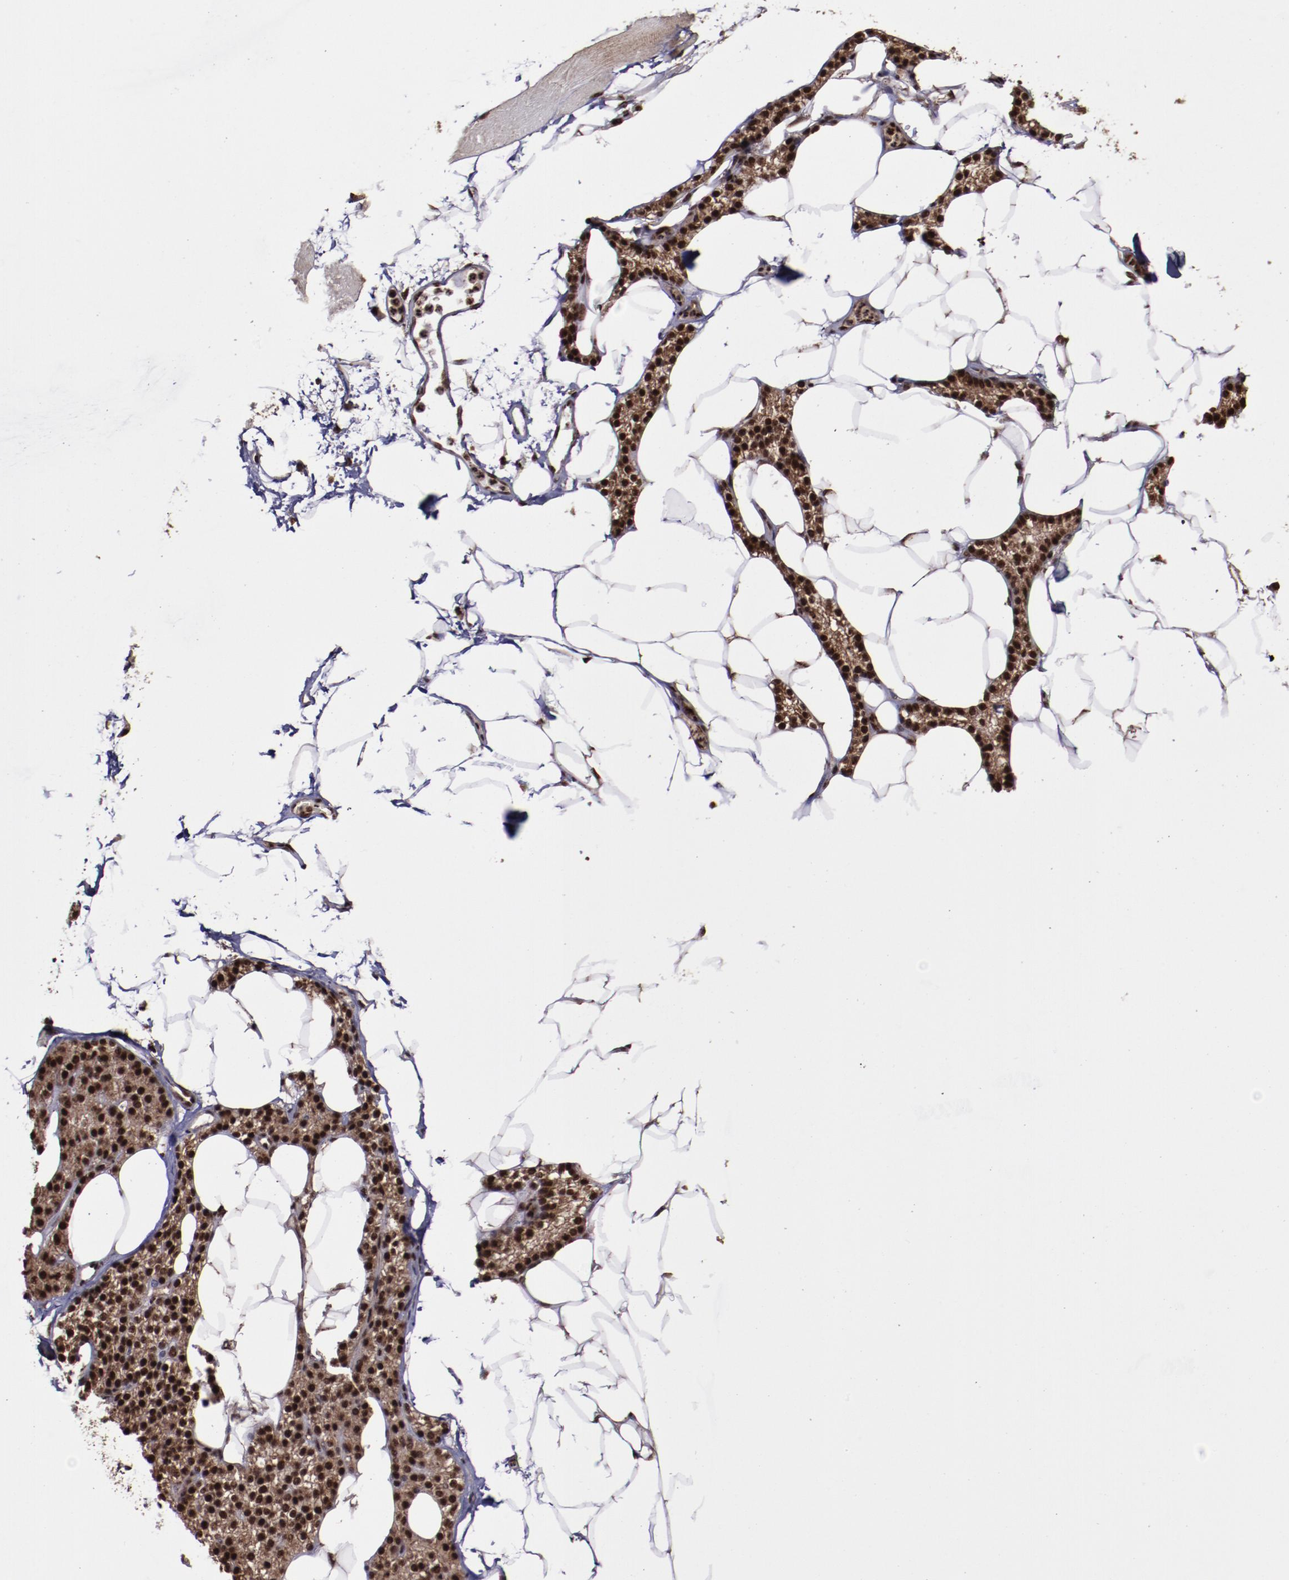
{"staining": {"intensity": "strong", "quantity": ">75%", "location": "cytoplasmic/membranous,nuclear"}, "tissue": "skeletal muscle", "cell_type": "Myocytes", "image_type": "normal", "snomed": [{"axis": "morphology", "description": "Normal tissue, NOS"}, {"axis": "topography", "description": "Skeletal muscle"}, {"axis": "topography", "description": "Parathyroid gland"}], "caption": "Immunohistochemical staining of normal skeletal muscle displays high levels of strong cytoplasmic/membranous,nuclear staining in approximately >75% of myocytes. (Stains: DAB in brown, nuclei in blue, Microscopy: brightfield microscopy at high magnification).", "gene": "SNW1", "patient": {"sex": "female", "age": 37}}